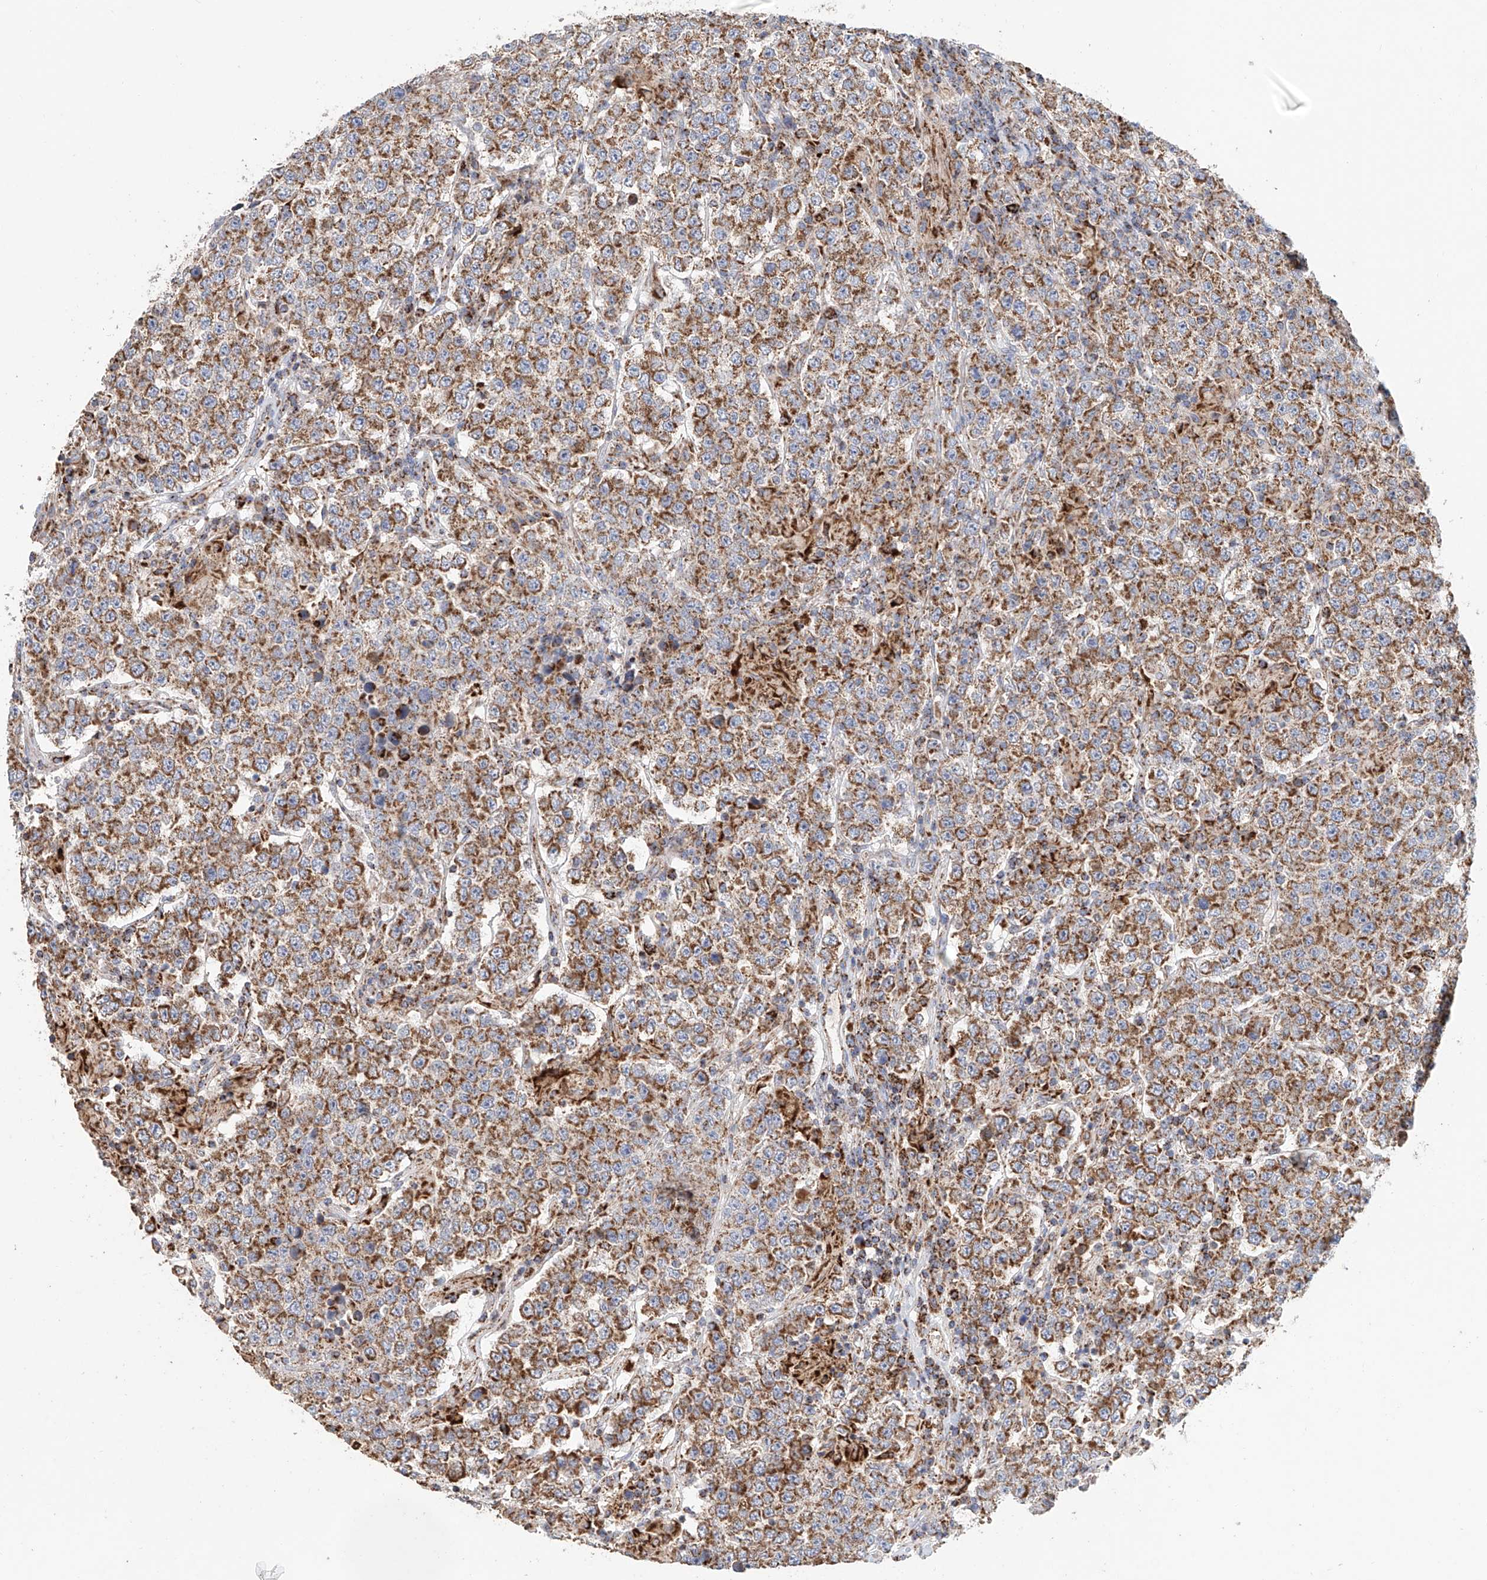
{"staining": {"intensity": "moderate", "quantity": ">75%", "location": "cytoplasmic/membranous"}, "tissue": "testis cancer", "cell_type": "Tumor cells", "image_type": "cancer", "snomed": [{"axis": "morphology", "description": "Normal tissue, NOS"}, {"axis": "morphology", "description": "Urothelial carcinoma, High grade"}, {"axis": "morphology", "description": "Seminoma, NOS"}, {"axis": "morphology", "description": "Carcinoma, Embryonal, NOS"}, {"axis": "topography", "description": "Urinary bladder"}, {"axis": "topography", "description": "Testis"}], "caption": "The image displays staining of testis cancer (high-grade urothelial carcinoma), revealing moderate cytoplasmic/membranous protein positivity (brown color) within tumor cells. The staining was performed using DAB (3,3'-diaminobenzidine), with brown indicating positive protein expression. Nuclei are stained blue with hematoxylin.", "gene": "MCL1", "patient": {"sex": "male", "age": 41}}